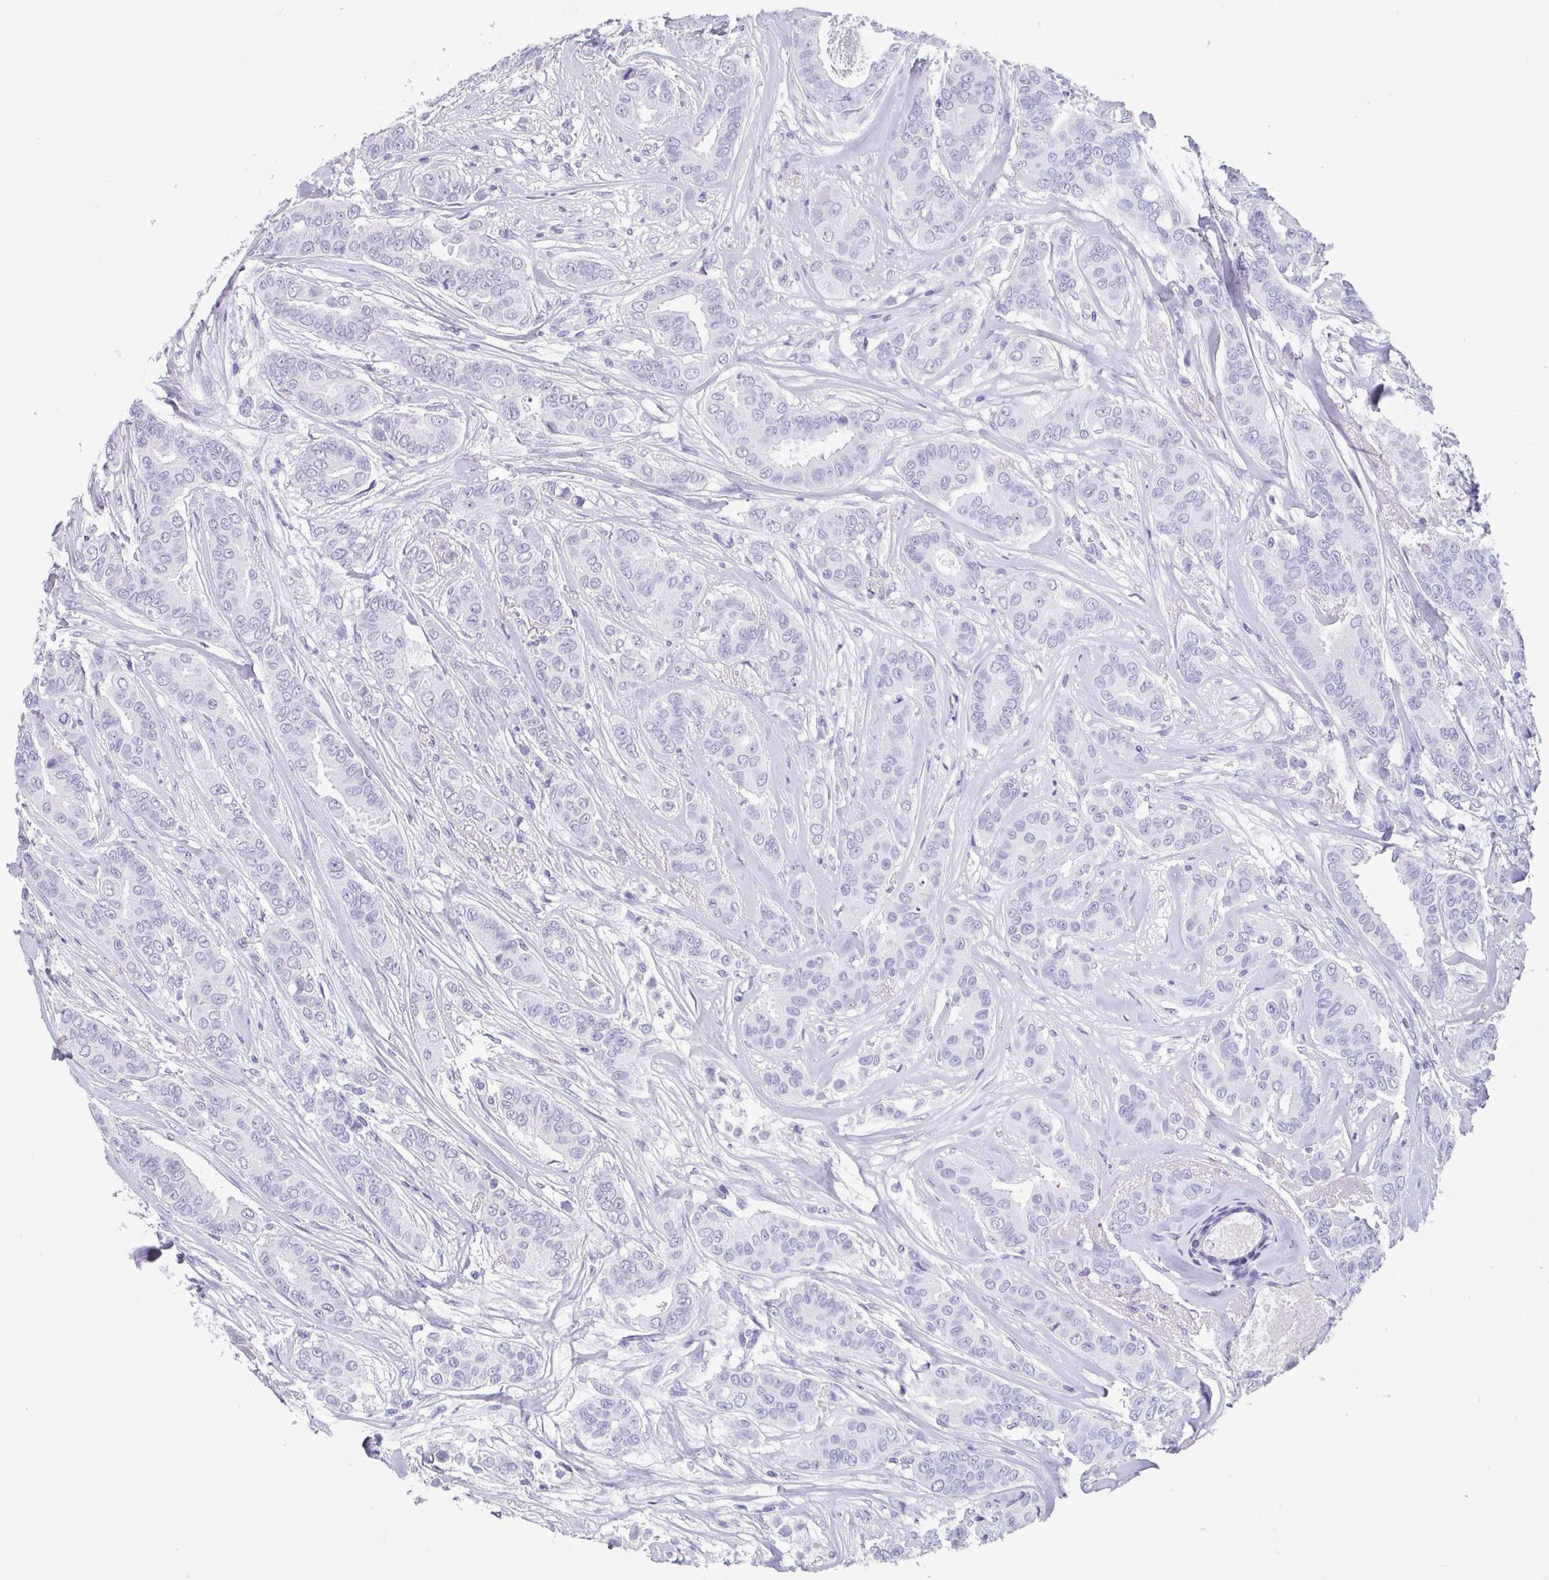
{"staining": {"intensity": "negative", "quantity": "none", "location": "none"}, "tissue": "breast cancer", "cell_type": "Tumor cells", "image_type": "cancer", "snomed": [{"axis": "morphology", "description": "Duct carcinoma"}, {"axis": "topography", "description": "Breast"}], "caption": "Immunohistochemistry photomicrograph of human breast cancer (intraductal carcinoma) stained for a protein (brown), which displays no staining in tumor cells. (Immunohistochemistry (ihc), brightfield microscopy, high magnification).", "gene": "SCGN", "patient": {"sex": "female", "age": 45}}